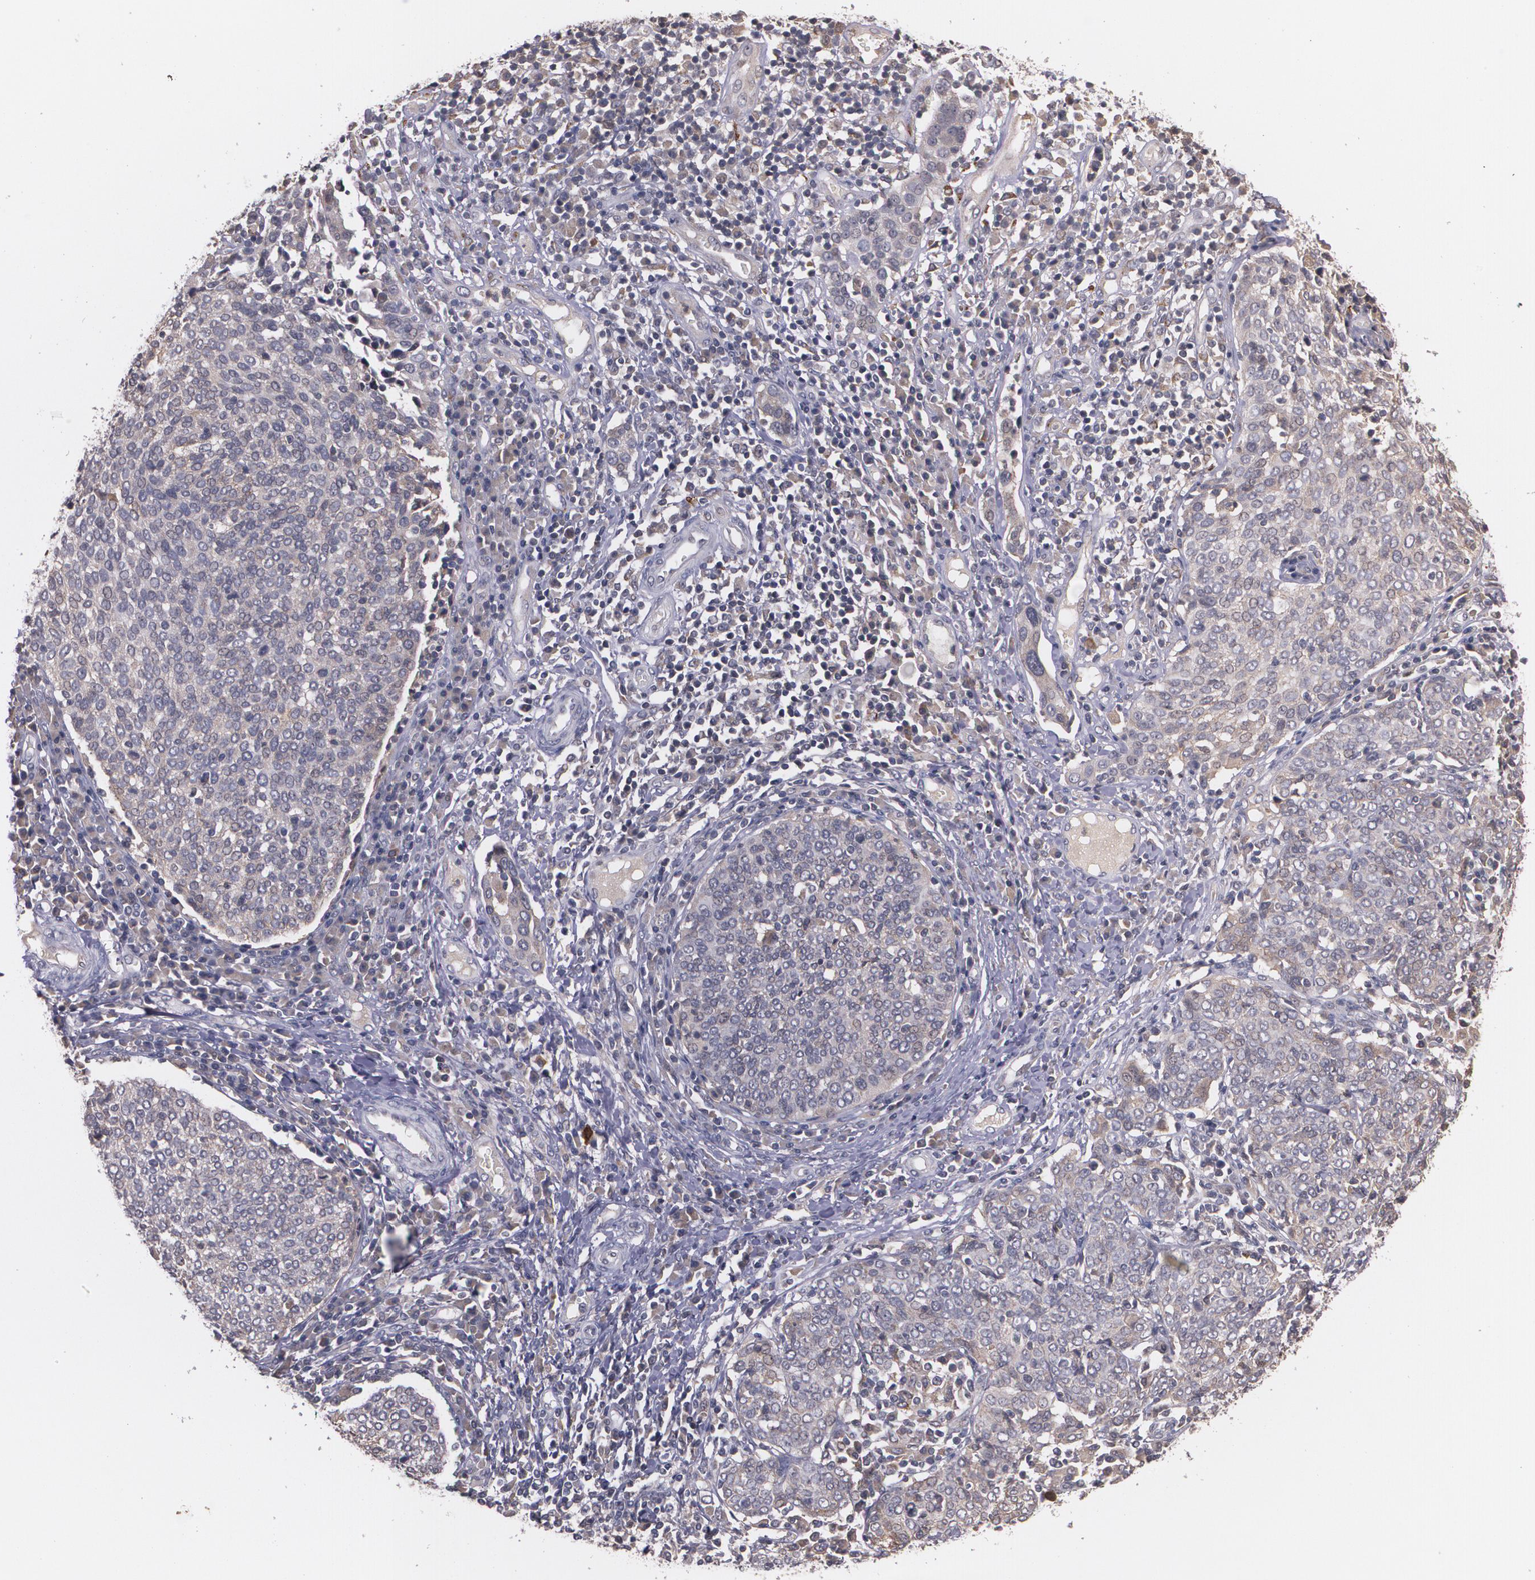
{"staining": {"intensity": "weak", "quantity": "<25%", "location": "cytoplasmic/membranous"}, "tissue": "cervical cancer", "cell_type": "Tumor cells", "image_type": "cancer", "snomed": [{"axis": "morphology", "description": "Squamous cell carcinoma, NOS"}, {"axis": "topography", "description": "Cervix"}], "caption": "IHC histopathology image of cervical cancer stained for a protein (brown), which demonstrates no positivity in tumor cells.", "gene": "IFNGR2", "patient": {"sex": "female", "age": 40}}